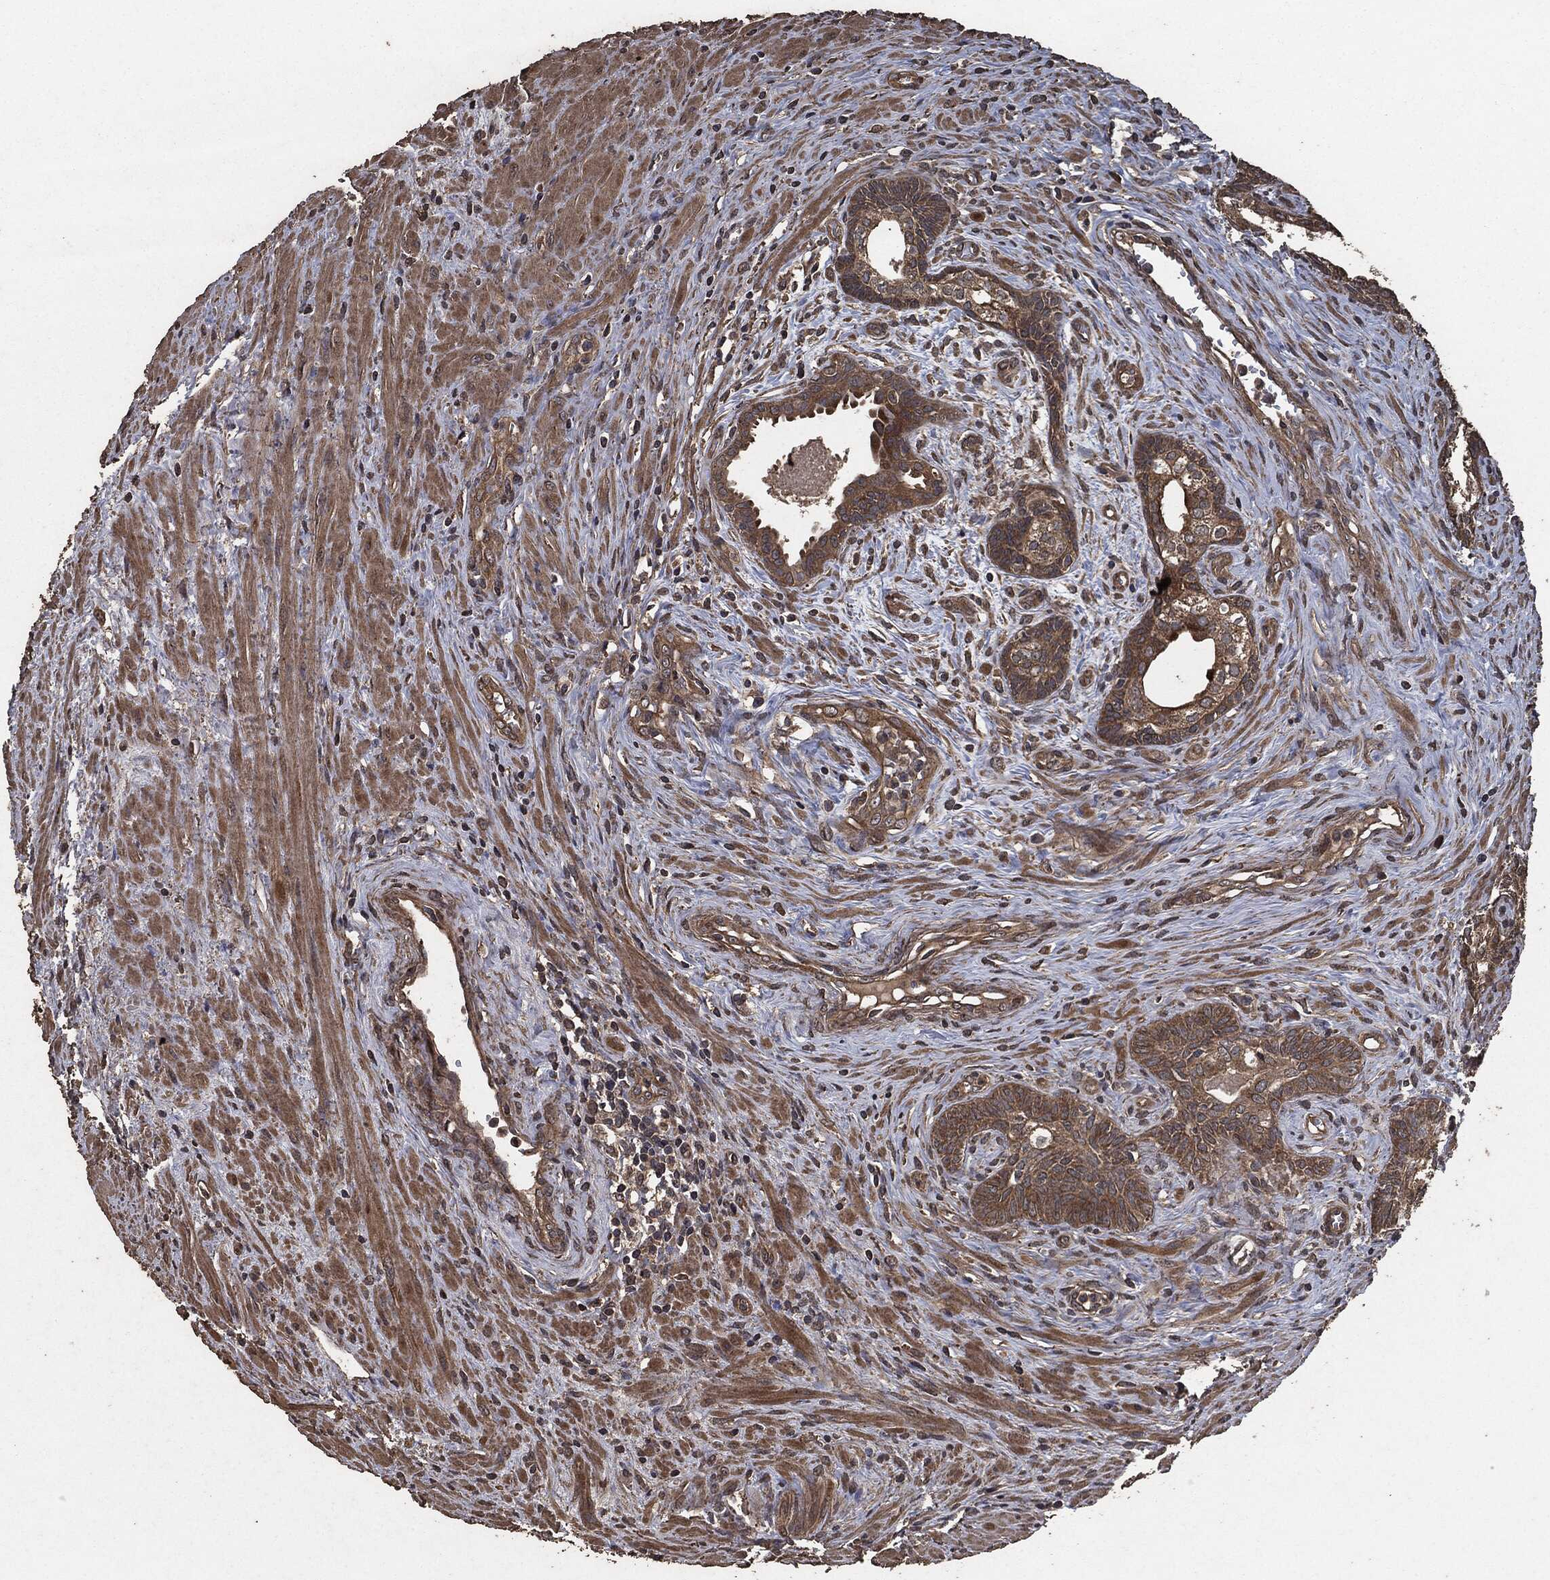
{"staining": {"intensity": "moderate", "quantity": ">75%", "location": "cytoplasmic/membranous"}, "tissue": "prostate cancer", "cell_type": "Tumor cells", "image_type": "cancer", "snomed": [{"axis": "morphology", "description": "Adenocarcinoma, NOS"}, {"axis": "morphology", "description": "Adenocarcinoma, High grade"}, {"axis": "topography", "description": "Prostate"}], "caption": "A photomicrograph showing moderate cytoplasmic/membranous positivity in approximately >75% of tumor cells in prostate cancer, as visualized by brown immunohistochemical staining.", "gene": "AKT1S1", "patient": {"sex": "male", "age": 61}}